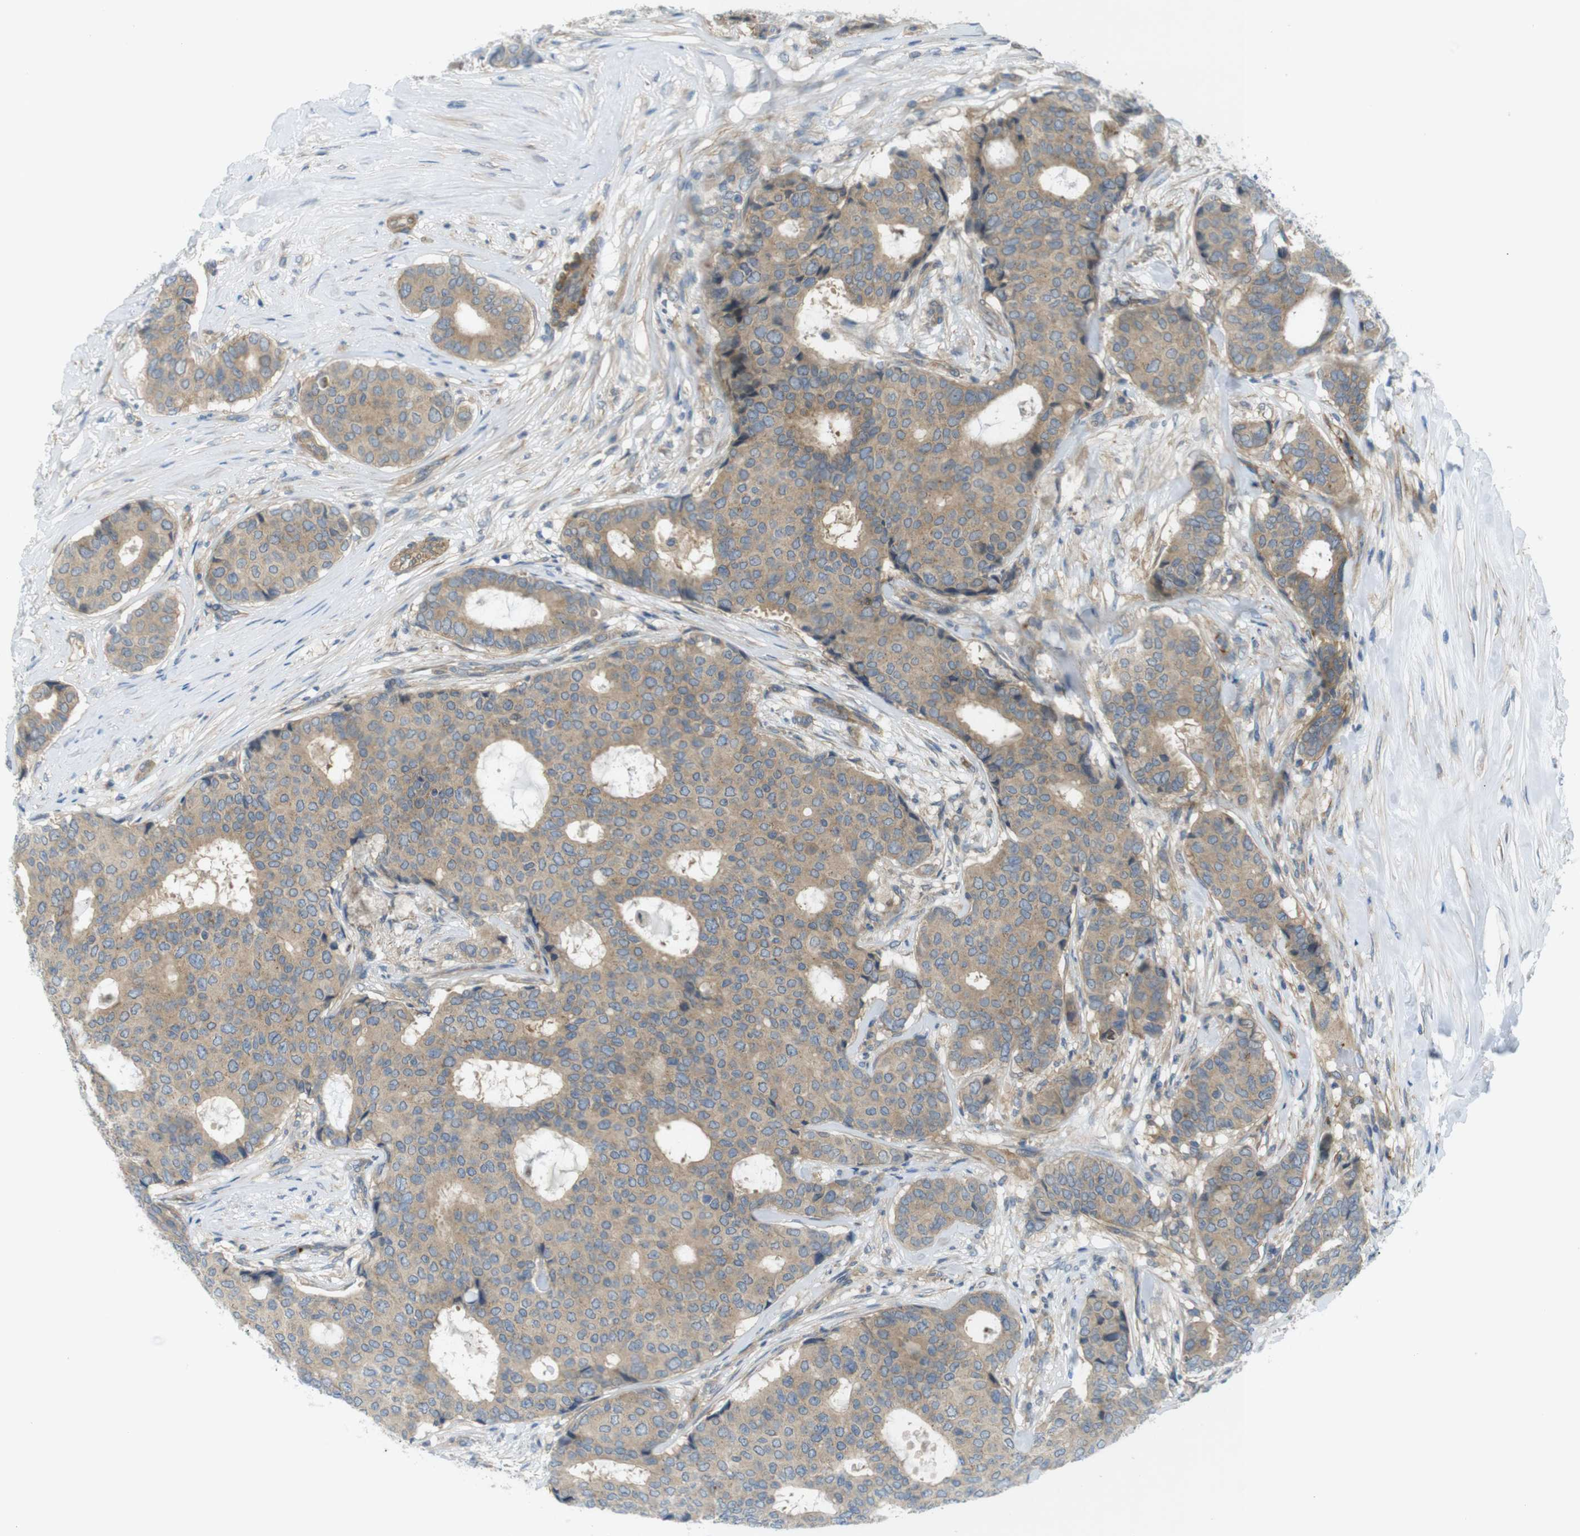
{"staining": {"intensity": "moderate", "quantity": ">75%", "location": "cytoplasmic/membranous"}, "tissue": "breast cancer", "cell_type": "Tumor cells", "image_type": "cancer", "snomed": [{"axis": "morphology", "description": "Duct carcinoma"}, {"axis": "topography", "description": "Breast"}], "caption": "Human breast invasive ductal carcinoma stained with a protein marker demonstrates moderate staining in tumor cells.", "gene": "TSC1", "patient": {"sex": "female", "age": 75}}